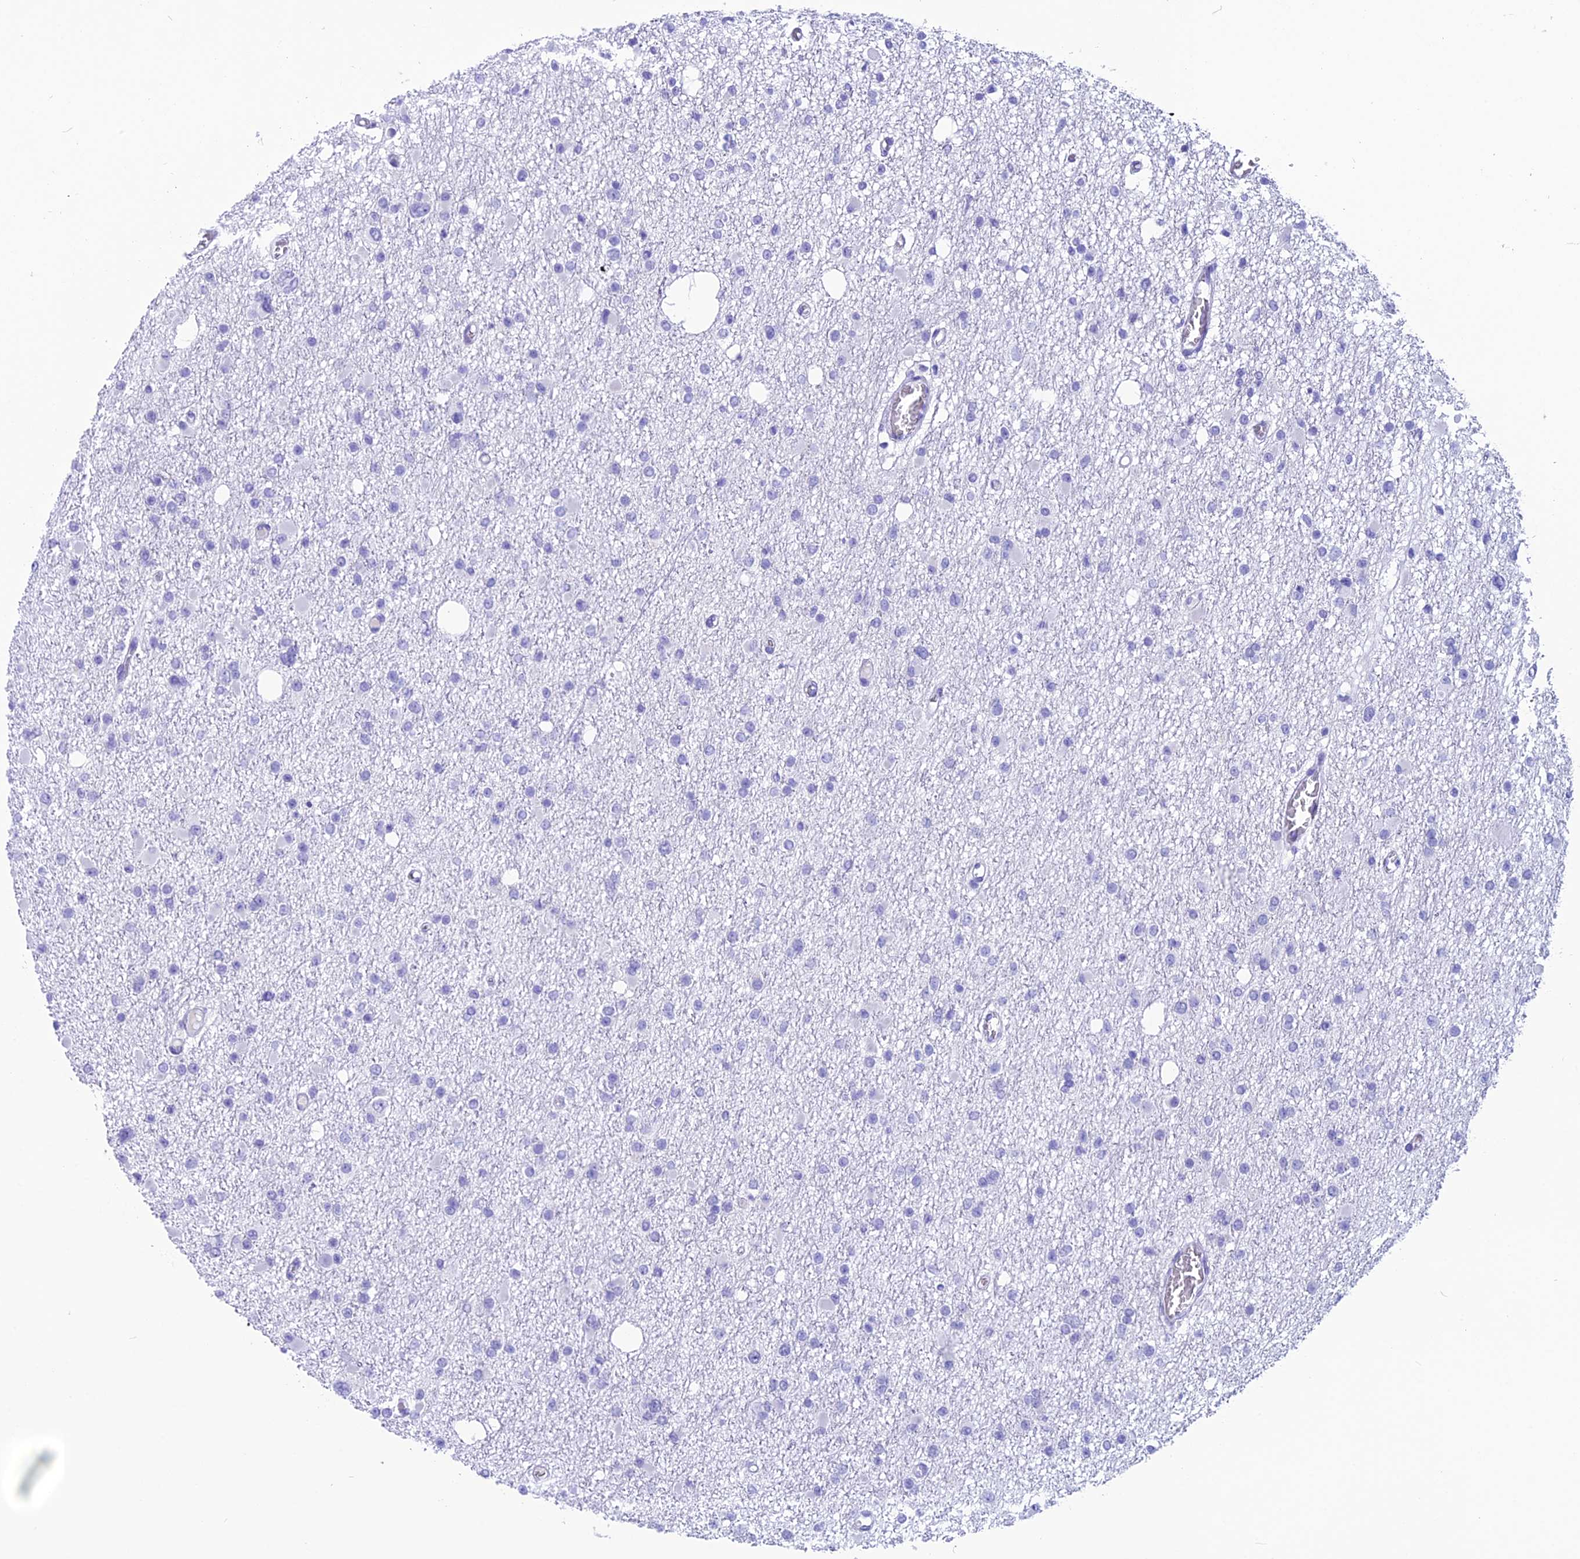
{"staining": {"intensity": "negative", "quantity": "none", "location": "none"}, "tissue": "glioma", "cell_type": "Tumor cells", "image_type": "cancer", "snomed": [{"axis": "morphology", "description": "Glioma, malignant, Low grade"}, {"axis": "topography", "description": "Brain"}], "caption": "Tumor cells show no significant positivity in glioma.", "gene": "TRAM1L1", "patient": {"sex": "female", "age": 22}}